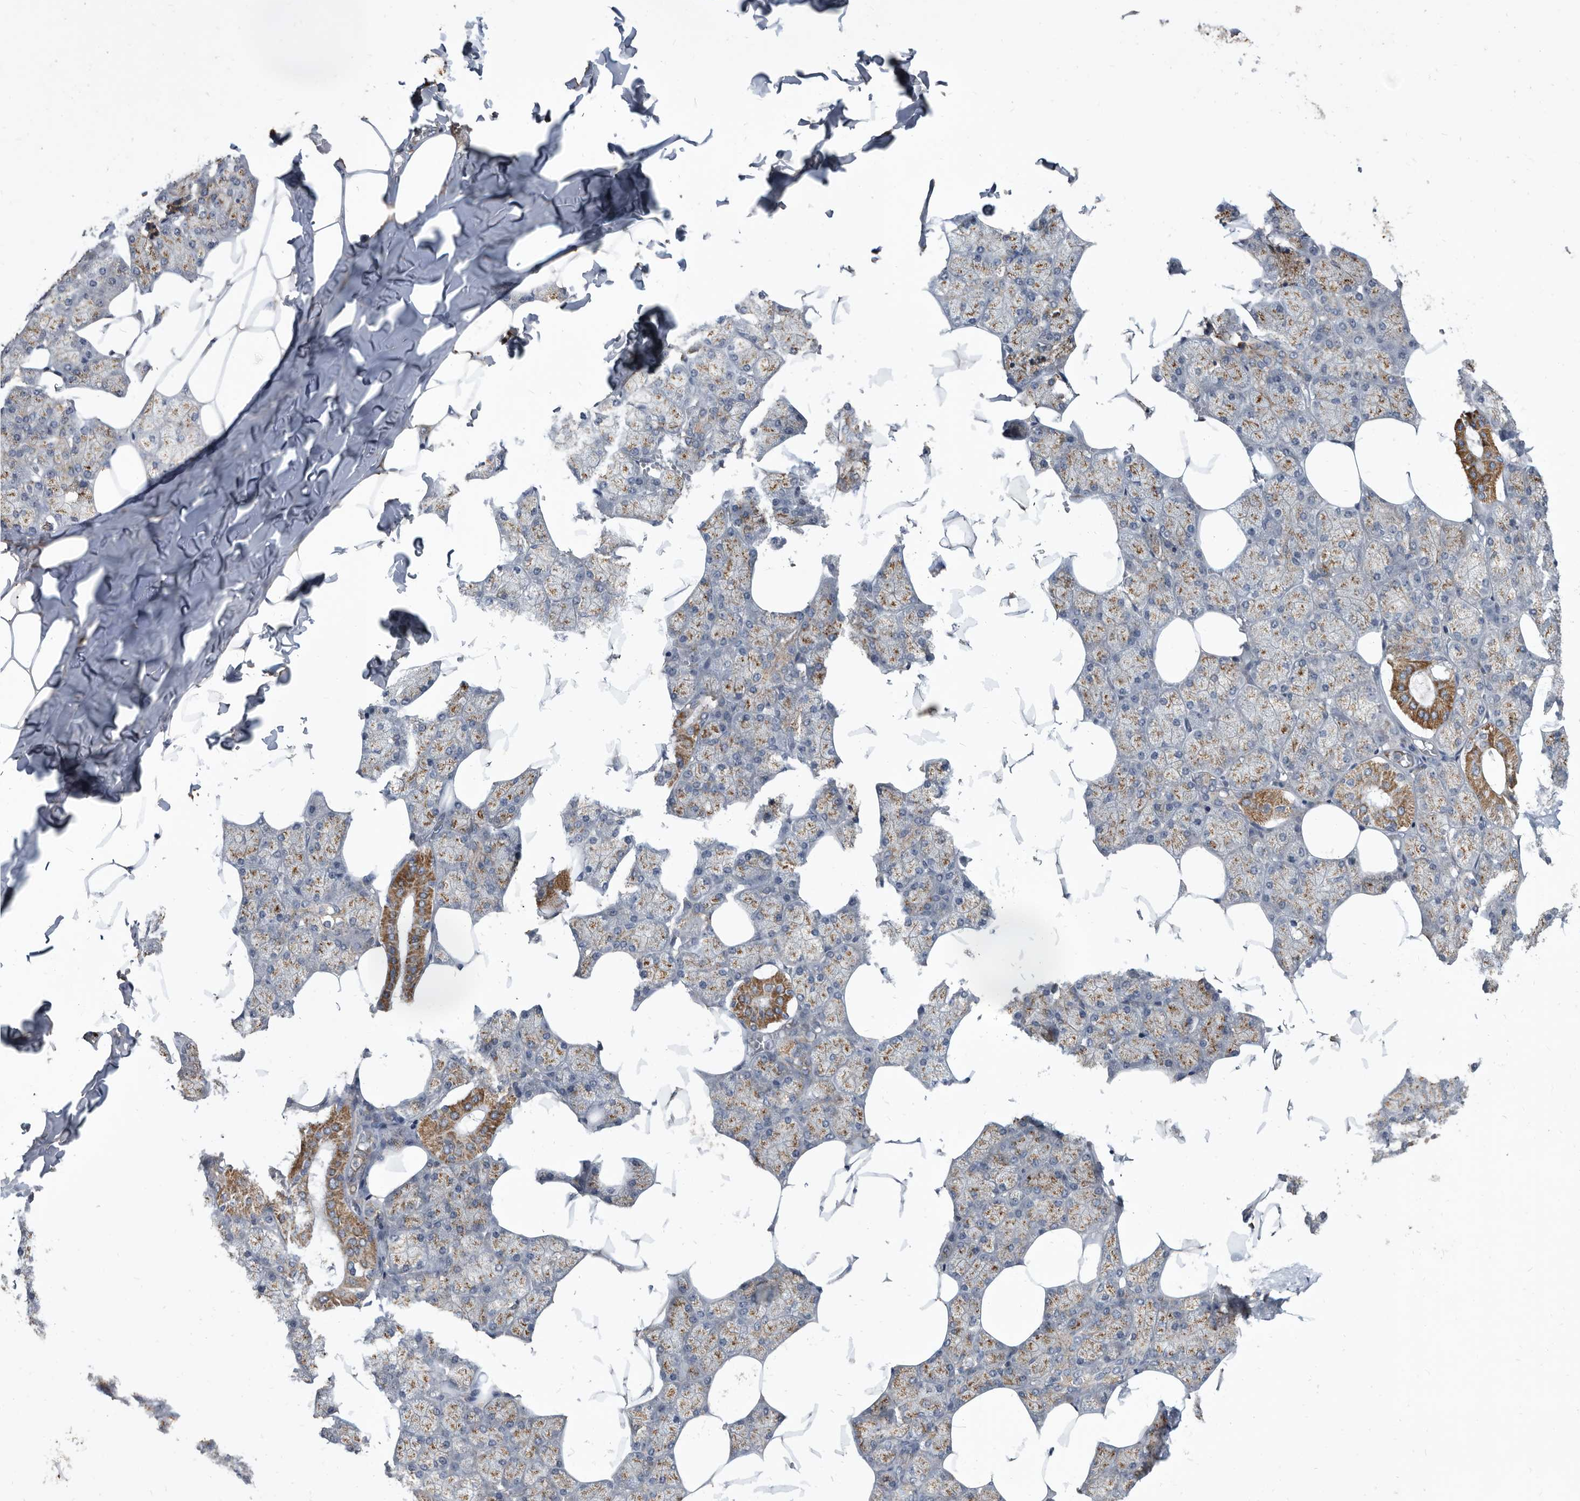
{"staining": {"intensity": "moderate", "quantity": ">75%", "location": "cytoplasmic/membranous"}, "tissue": "salivary gland", "cell_type": "Glandular cells", "image_type": "normal", "snomed": [{"axis": "morphology", "description": "Normal tissue, NOS"}, {"axis": "topography", "description": "Salivary gland"}], "caption": "Moderate cytoplasmic/membranous positivity for a protein is seen in approximately >75% of glandular cells of benign salivary gland using IHC.", "gene": "PI15", "patient": {"sex": "male", "age": 62}}